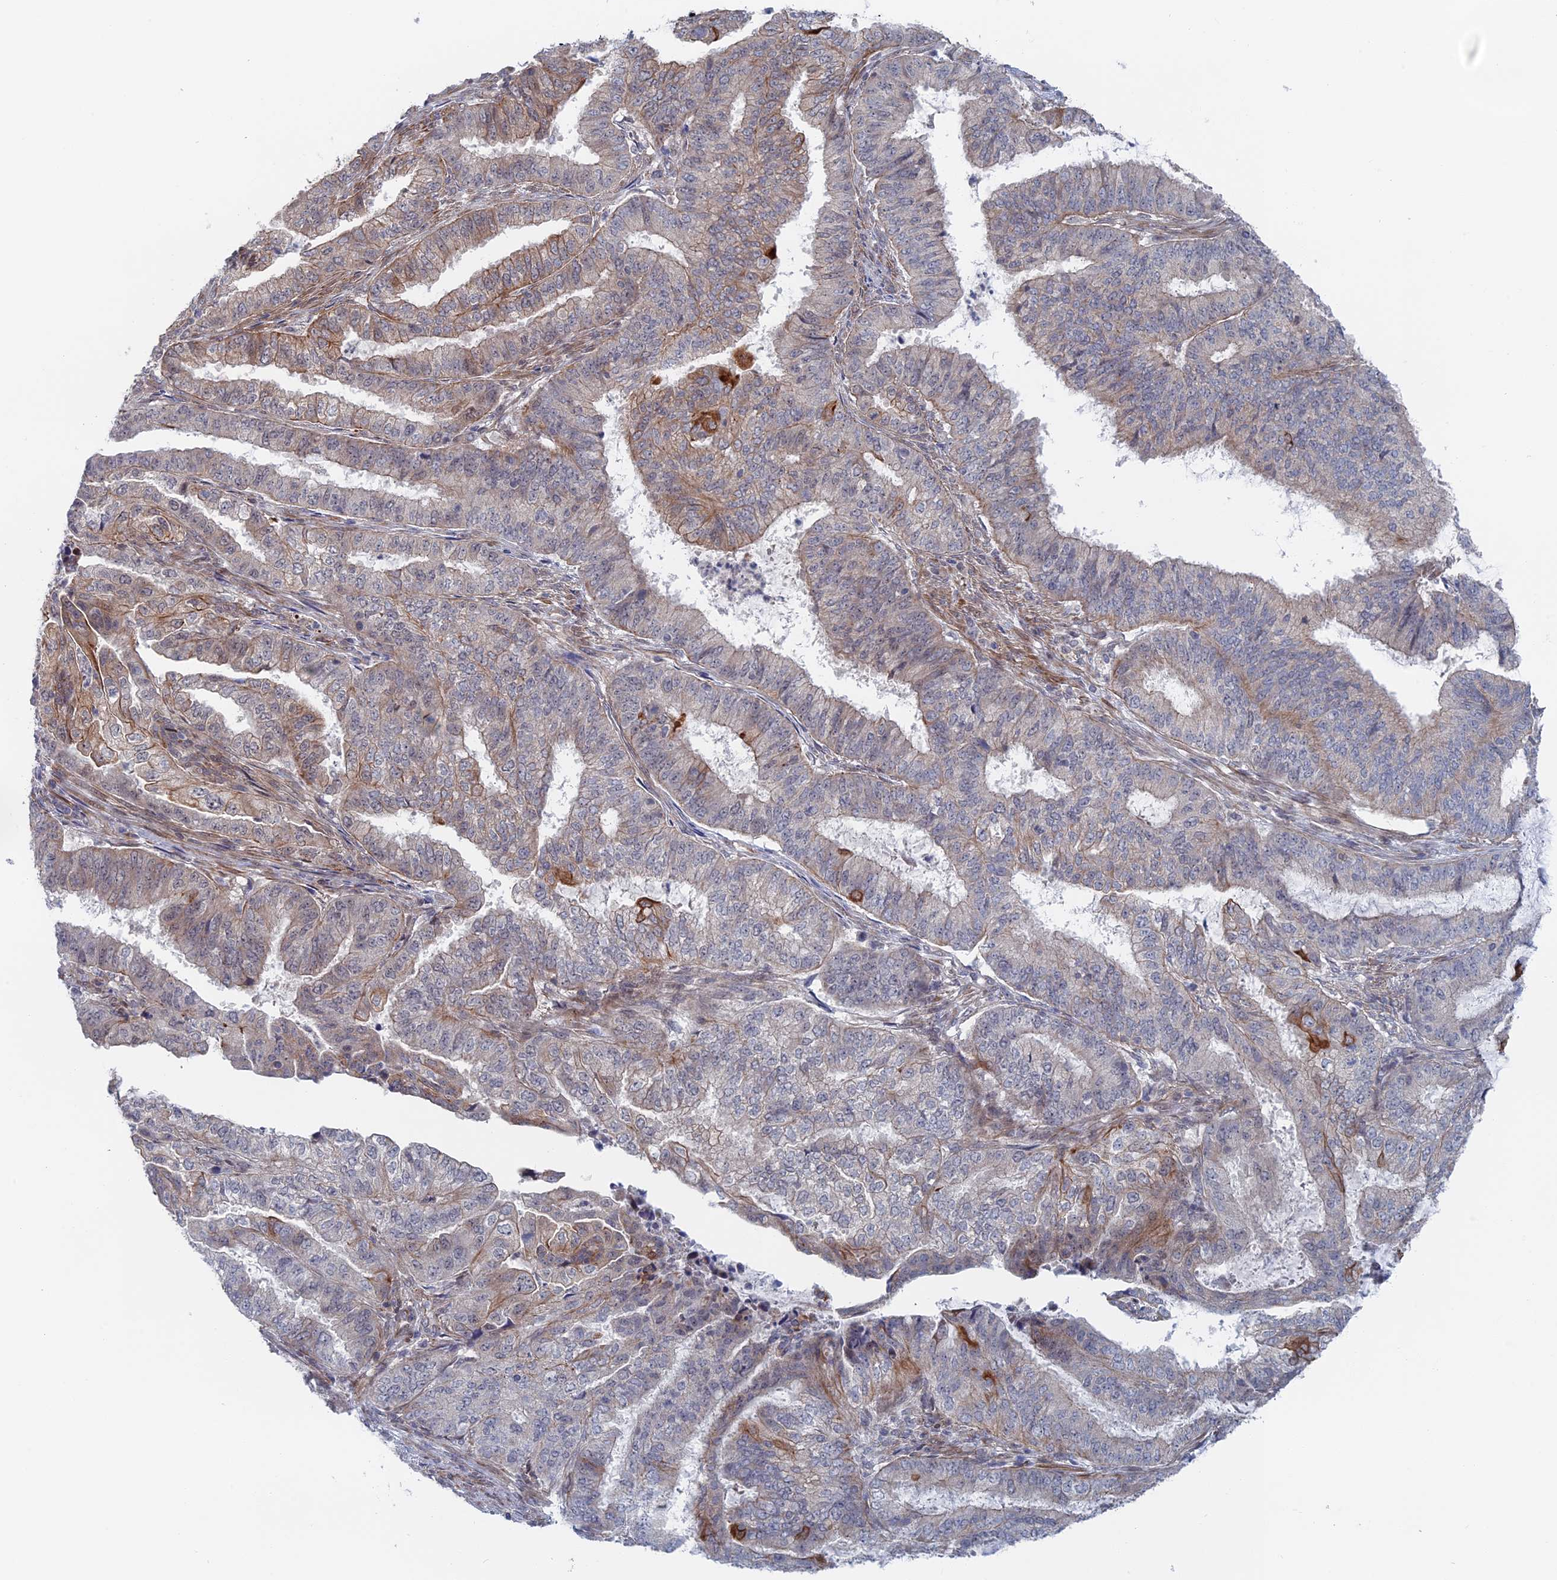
{"staining": {"intensity": "moderate", "quantity": "<25%", "location": "cytoplasmic/membranous"}, "tissue": "endometrial cancer", "cell_type": "Tumor cells", "image_type": "cancer", "snomed": [{"axis": "morphology", "description": "Adenocarcinoma, NOS"}, {"axis": "topography", "description": "Endometrium"}], "caption": "Moderate cytoplasmic/membranous positivity for a protein is identified in approximately <25% of tumor cells of endometrial cancer using immunohistochemistry.", "gene": "IL7", "patient": {"sex": "female", "age": 51}}